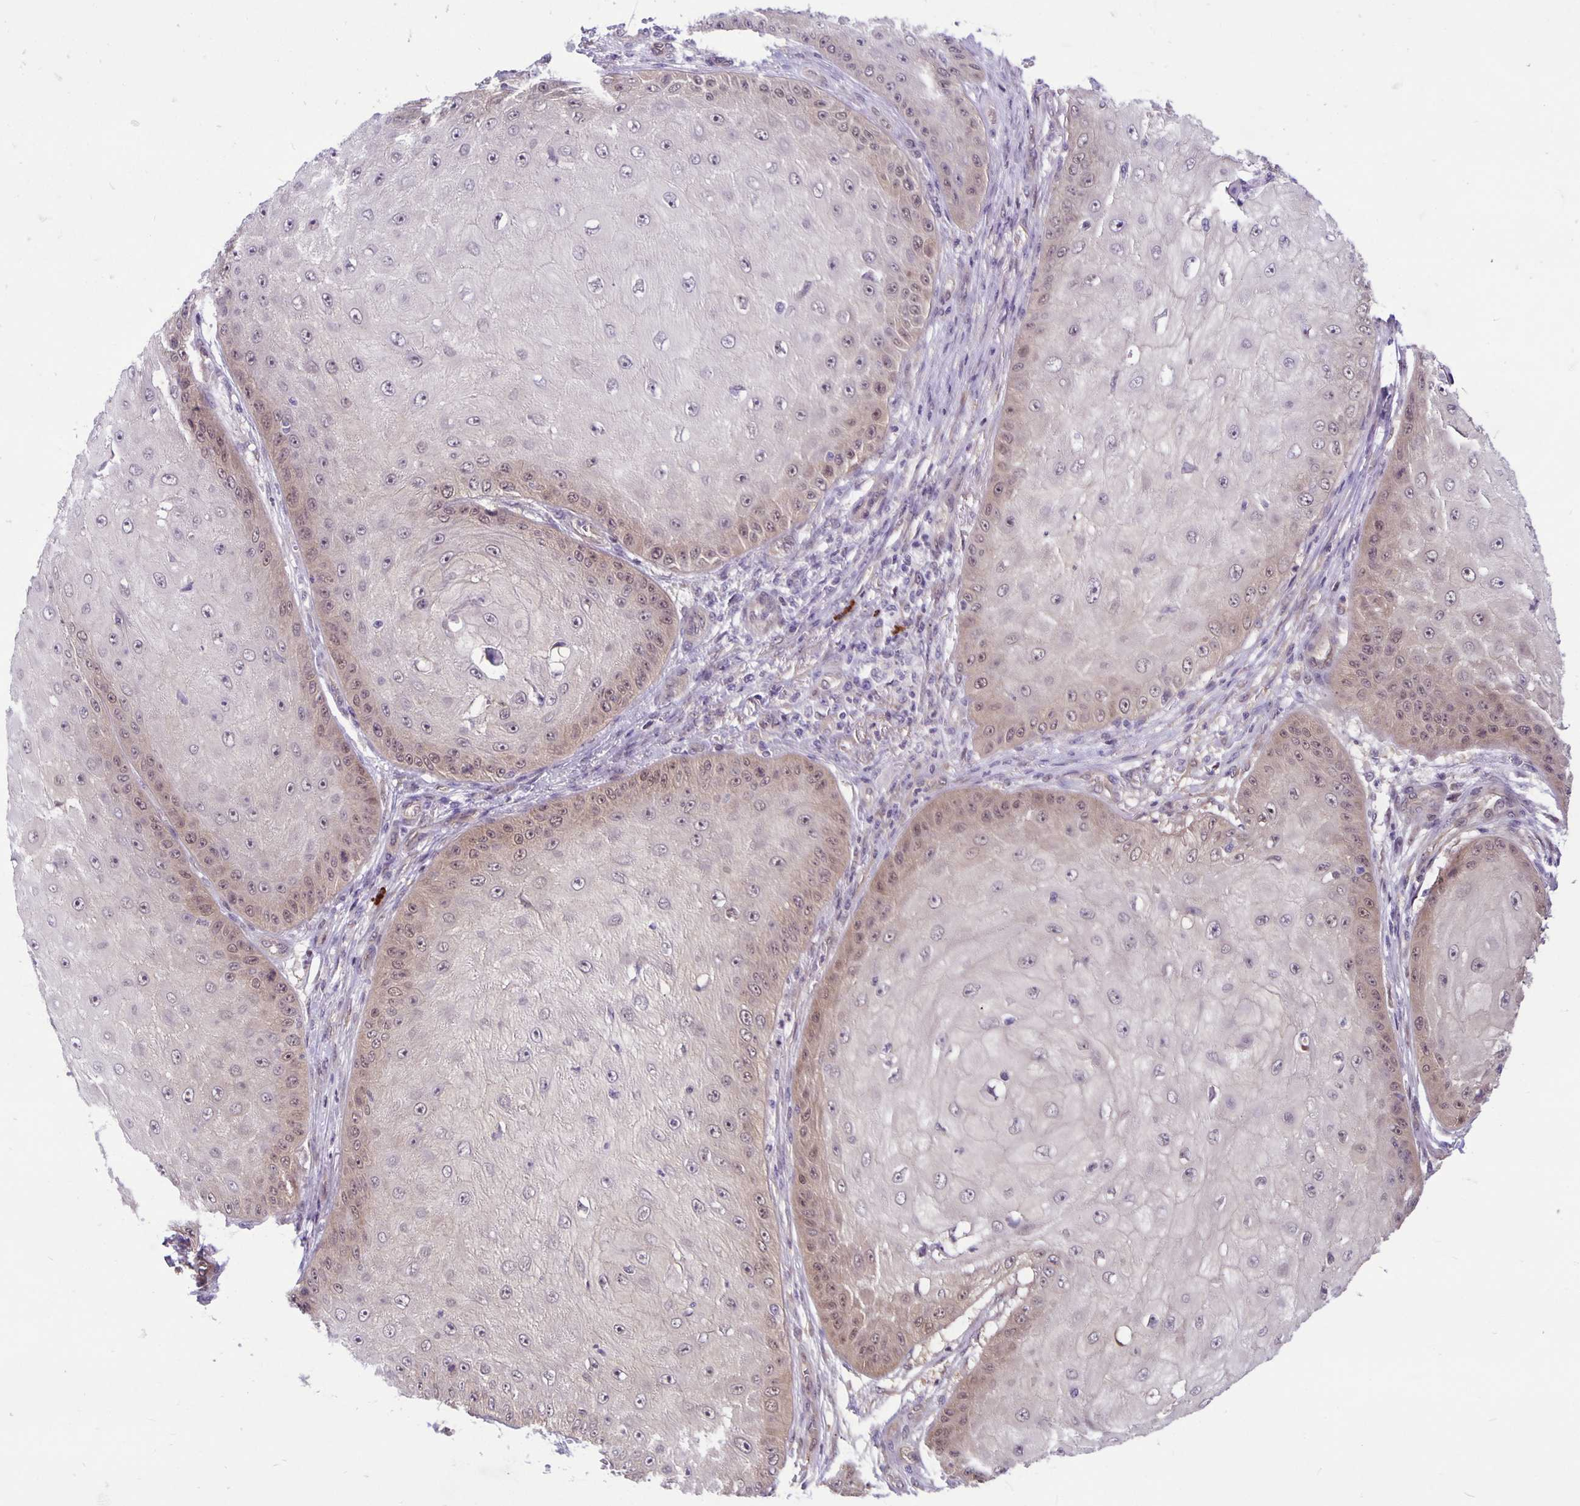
{"staining": {"intensity": "weak", "quantity": "<25%", "location": "cytoplasmic/membranous"}, "tissue": "skin cancer", "cell_type": "Tumor cells", "image_type": "cancer", "snomed": [{"axis": "morphology", "description": "Squamous cell carcinoma, NOS"}, {"axis": "topography", "description": "Skin"}], "caption": "Tumor cells are negative for brown protein staining in squamous cell carcinoma (skin).", "gene": "TAX1BP3", "patient": {"sex": "male", "age": 70}}